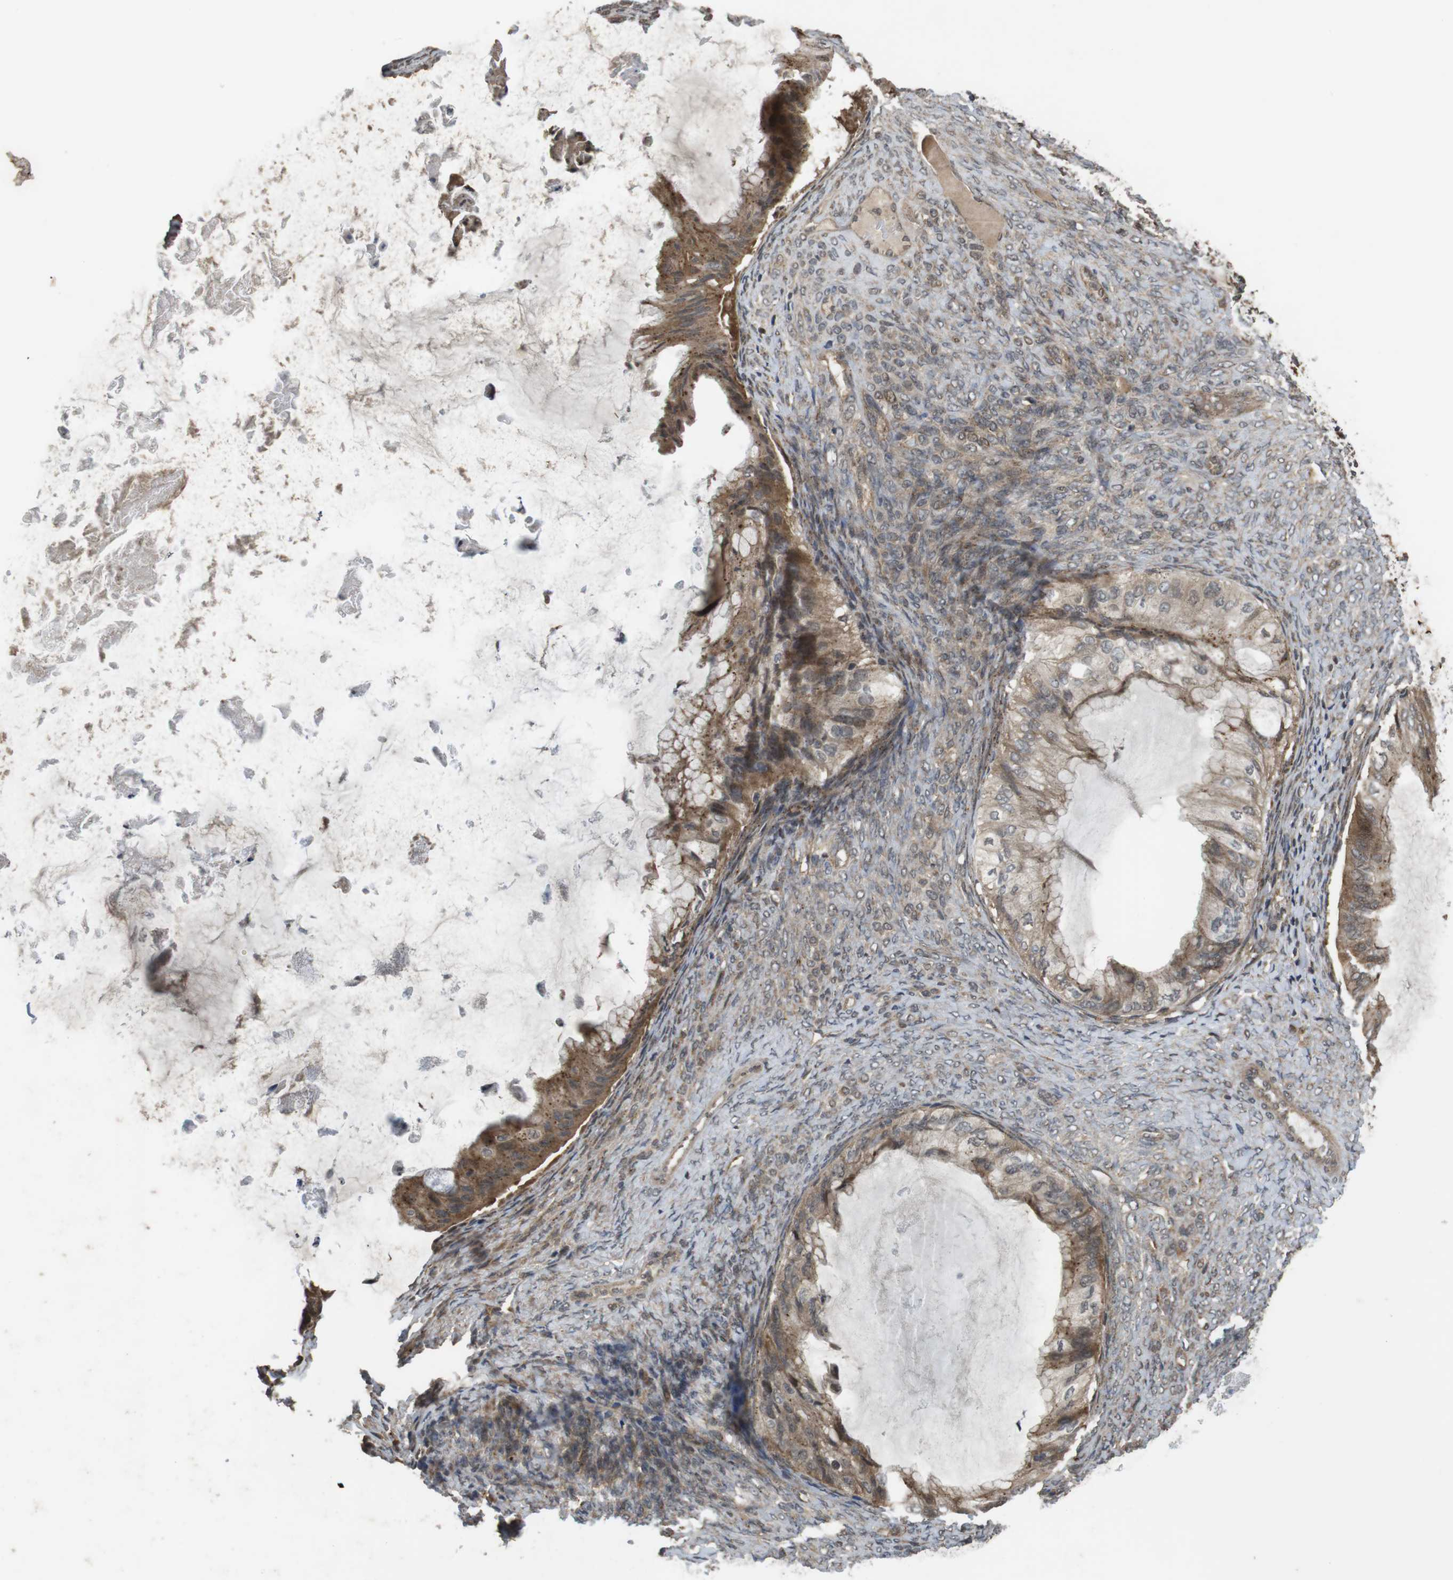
{"staining": {"intensity": "moderate", "quantity": ">75%", "location": "cytoplasmic/membranous"}, "tissue": "ovarian cancer", "cell_type": "Tumor cells", "image_type": "cancer", "snomed": [{"axis": "morphology", "description": "Cystadenocarcinoma, mucinous, NOS"}, {"axis": "topography", "description": "Ovary"}], "caption": "This is a micrograph of IHC staining of ovarian mucinous cystadenocarcinoma, which shows moderate expression in the cytoplasmic/membranous of tumor cells.", "gene": "FZD10", "patient": {"sex": "female", "age": 61}}